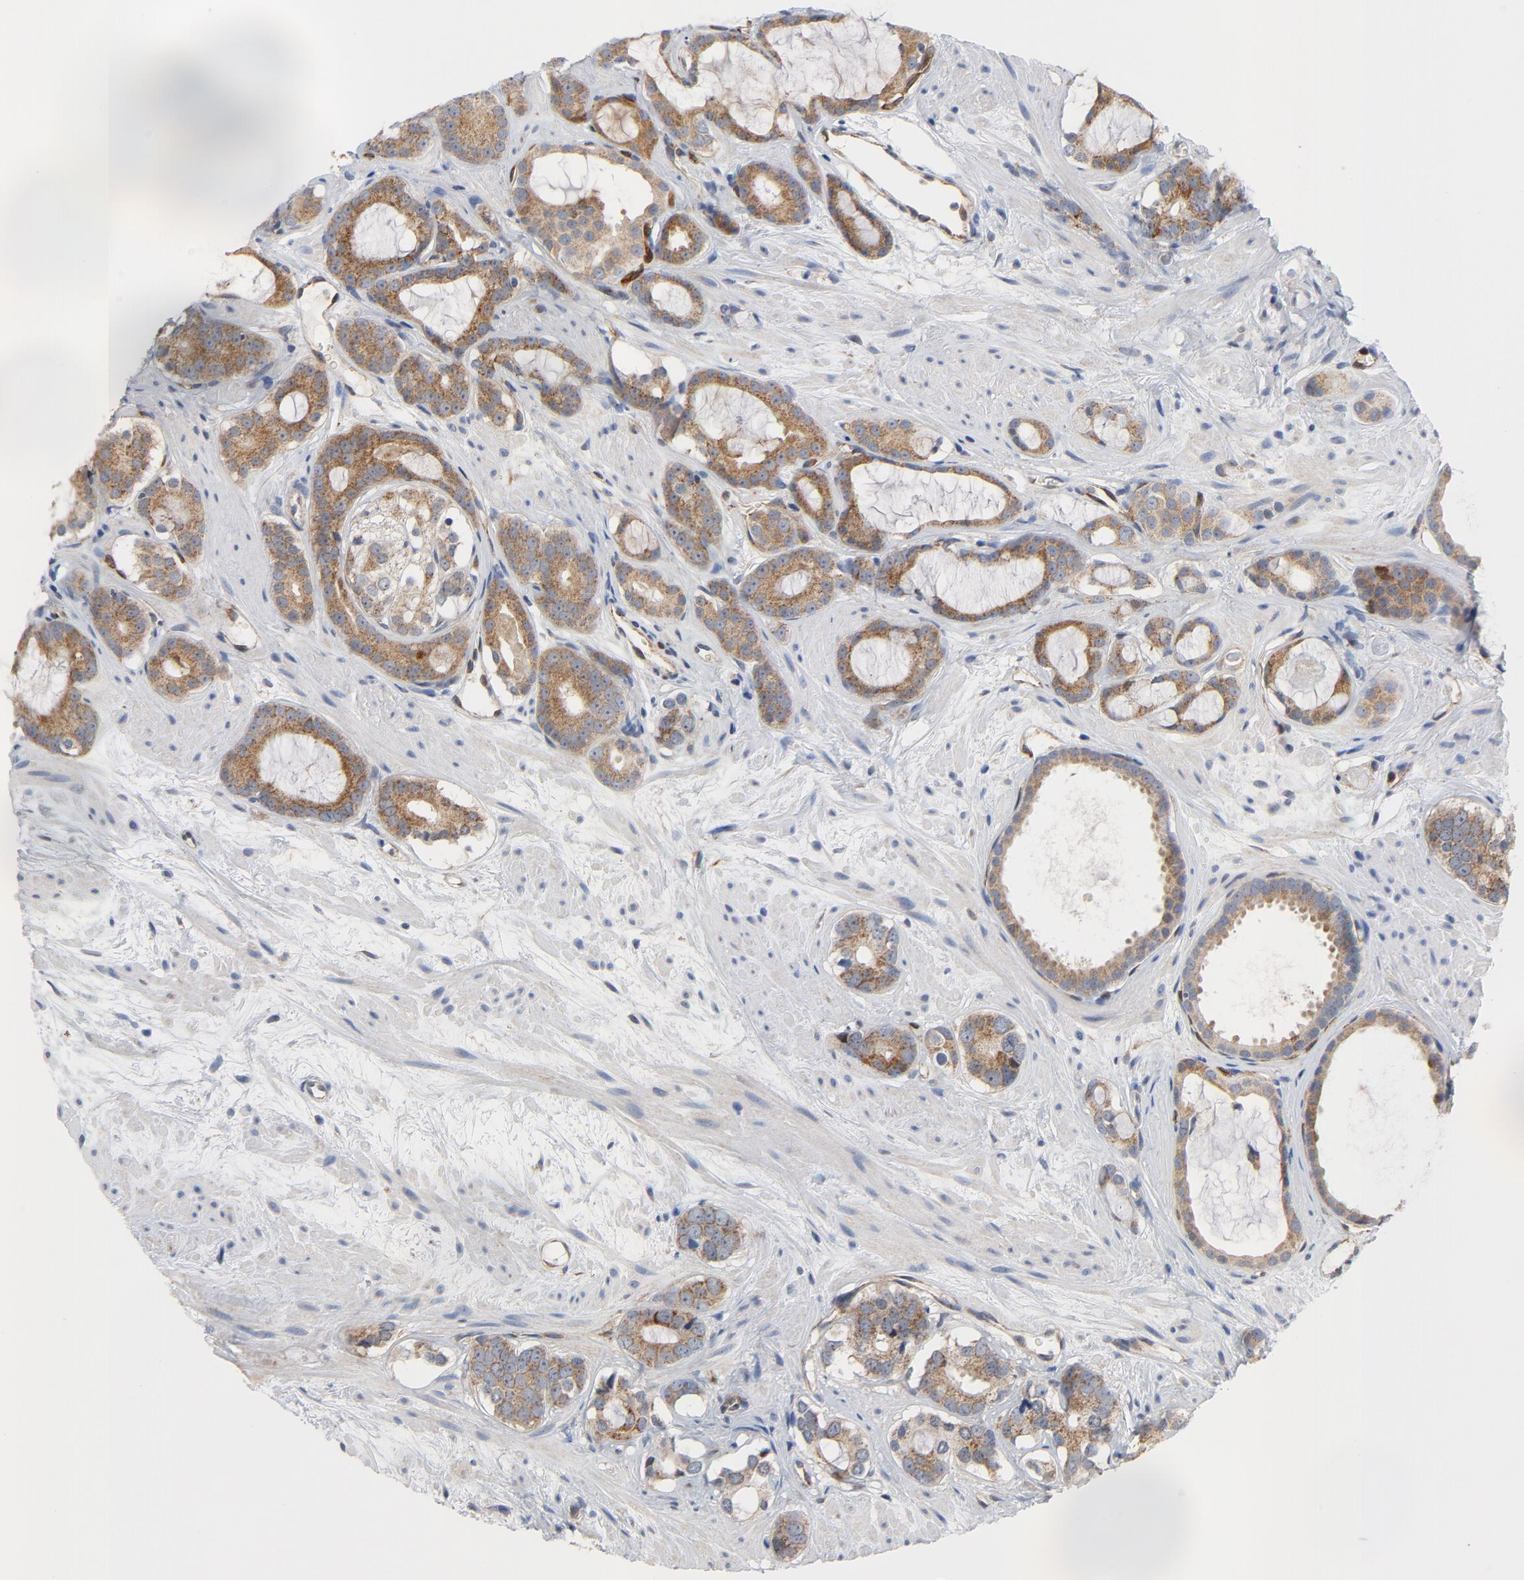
{"staining": {"intensity": "moderate", "quantity": ">75%", "location": "cytoplasmic/membranous"}, "tissue": "prostate cancer", "cell_type": "Tumor cells", "image_type": "cancer", "snomed": [{"axis": "morphology", "description": "Adenocarcinoma, Low grade"}, {"axis": "topography", "description": "Prostate"}], "caption": "About >75% of tumor cells in prostate cancer (adenocarcinoma (low-grade)) show moderate cytoplasmic/membranous protein staining as visualized by brown immunohistochemical staining.", "gene": "RAPGEF4", "patient": {"sex": "male", "age": 57}}